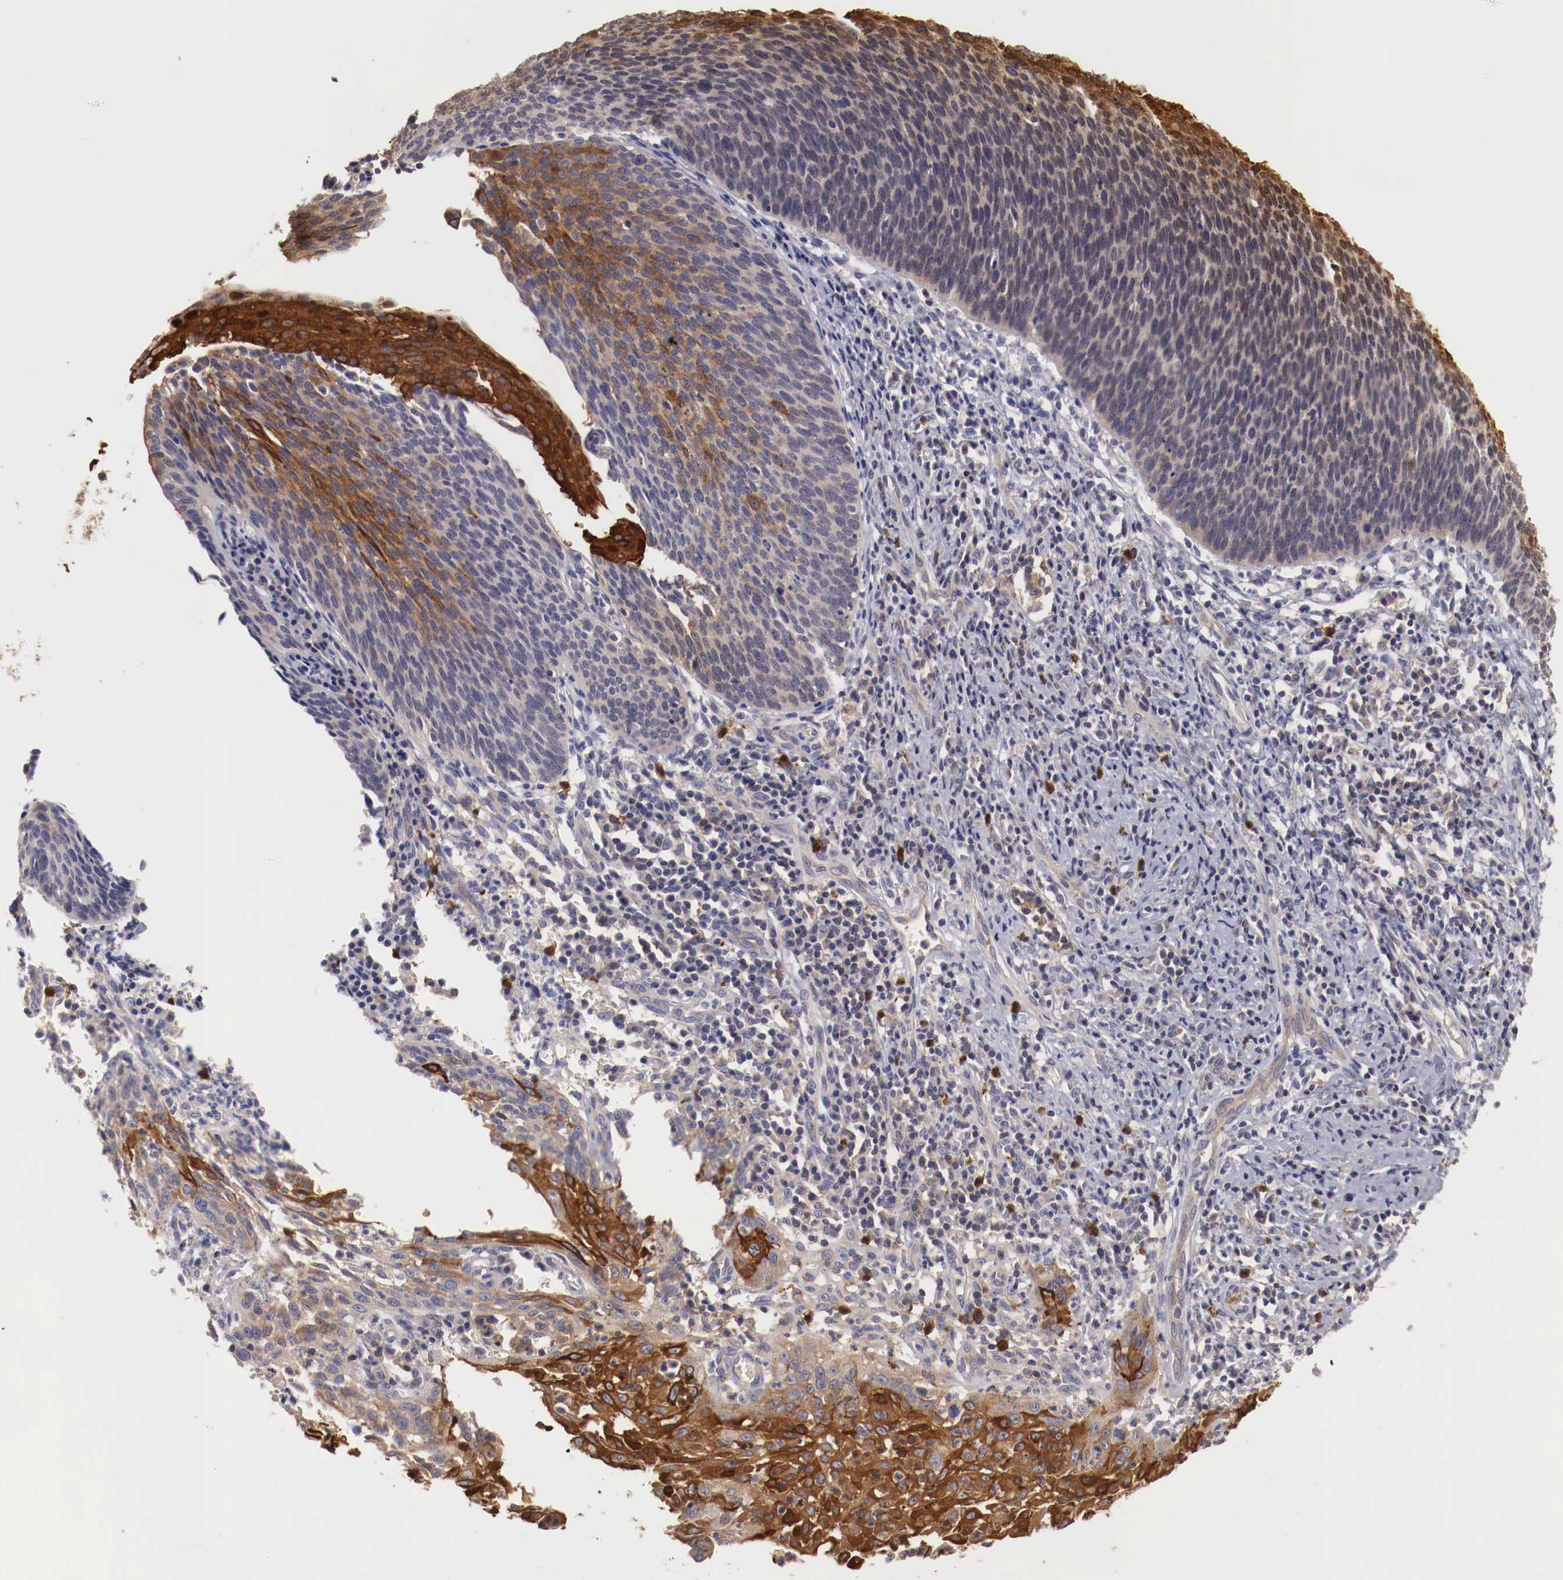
{"staining": {"intensity": "moderate", "quantity": "25%-75%", "location": "cytoplasmic/membranous"}, "tissue": "cervical cancer", "cell_type": "Tumor cells", "image_type": "cancer", "snomed": [{"axis": "morphology", "description": "Squamous cell carcinoma, NOS"}, {"axis": "topography", "description": "Cervix"}], "caption": "IHC histopathology image of cervical cancer stained for a protein (brown), which demonstrates medium levels of moderate cytoplasmic/membranous staining in about 25%-75% of tumor cells.", "gene": "PITPNA", "patient": {"sex": "female", "age": 41}}